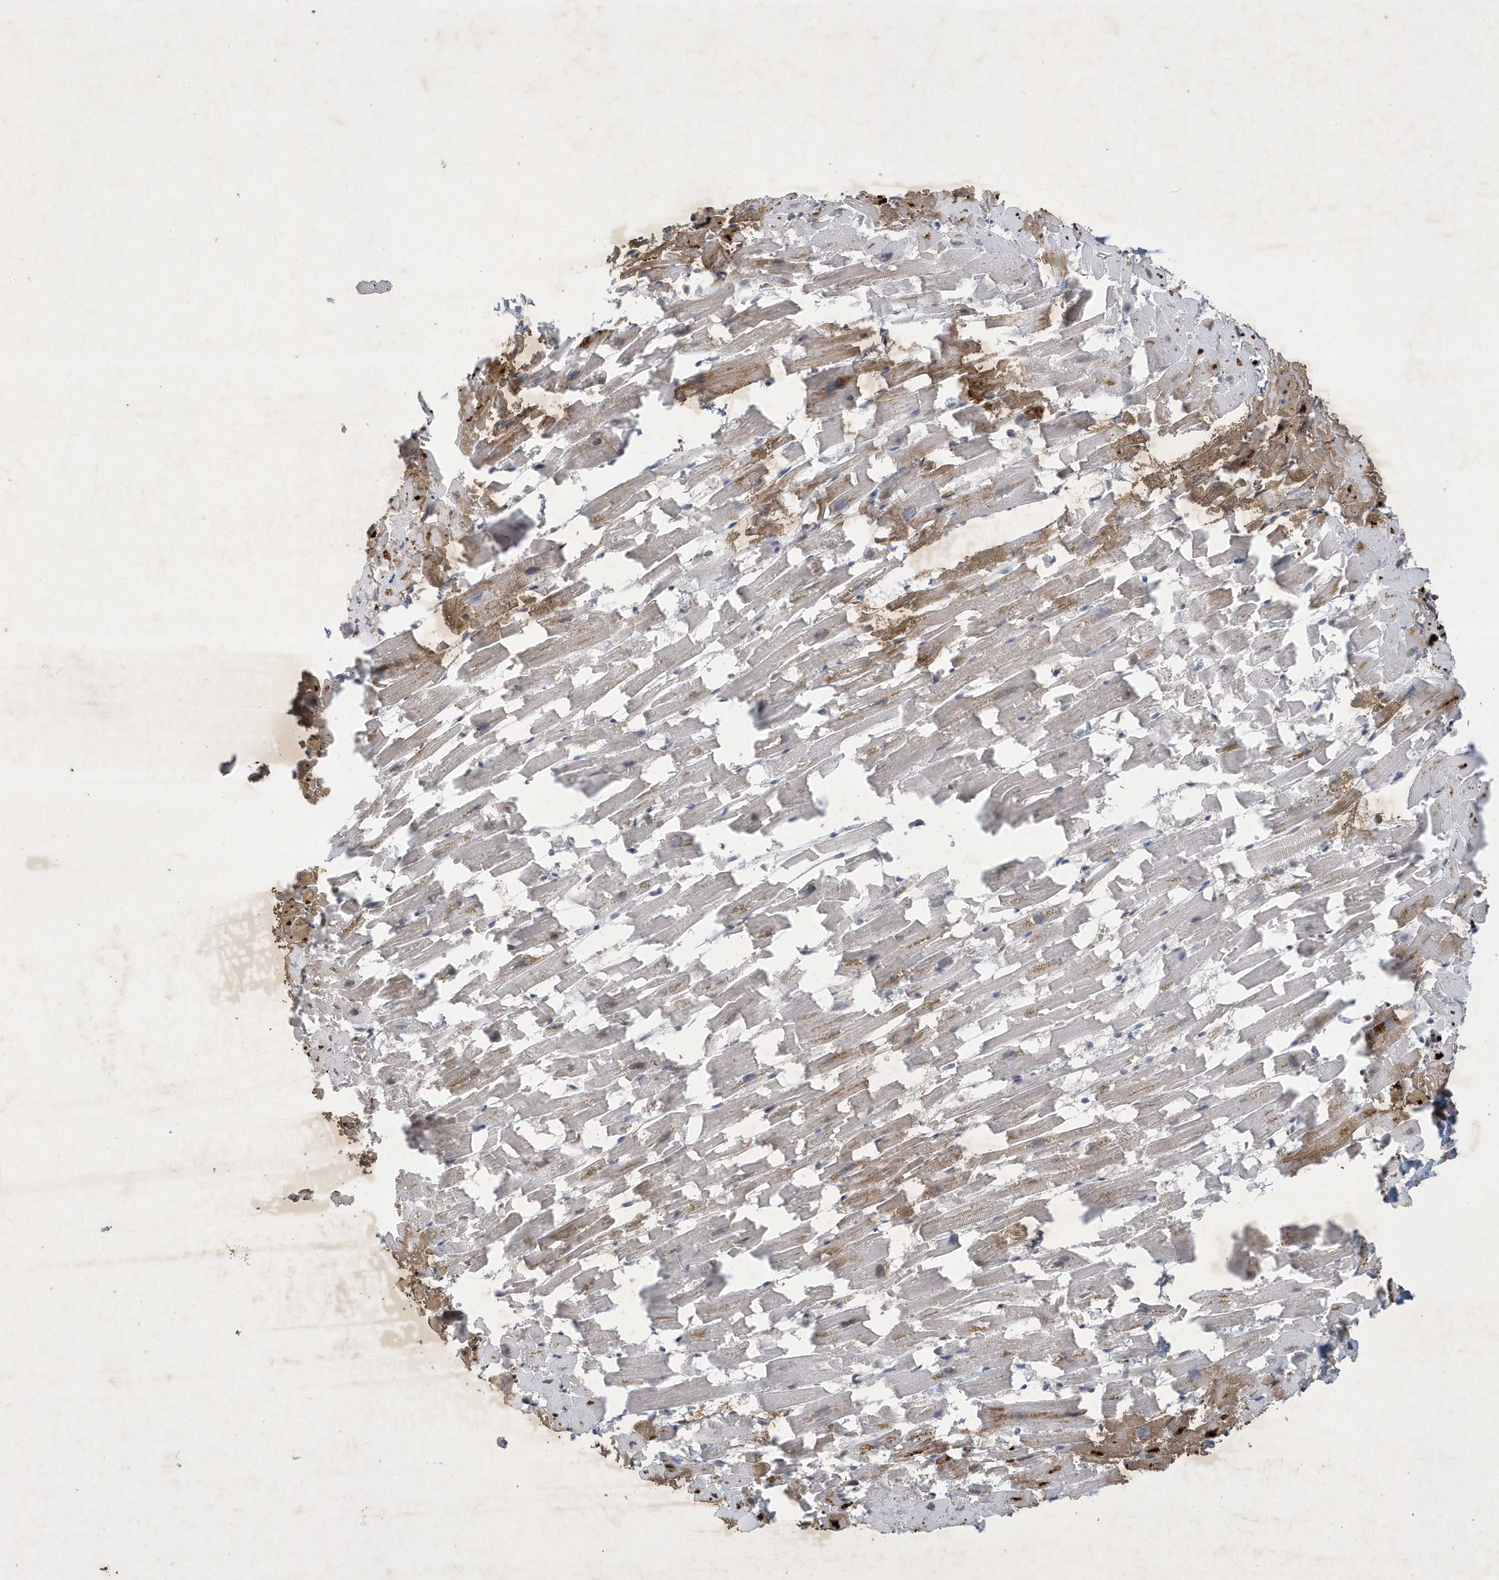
{"staining": {"intensity": "moderate", "quantity": "<25%", "location": "cytoplasmic/membranous,nuclear"}, "tissue": "heart muscle", "cell_type": "Cardiomyocytes", "image_type": "normal", "snomed": [{"axis": "morphology", "description": "Normal tissue, NOS"}, {"axis": "topography", "description": "Heart"}], "caption": "Immunohistochemical staining of unremarkable heart muscle displays moderate cytoplasmic/membranous,nuclear protein staining in about <25% of cardiomyocytes. The protein is stained brown, and the nuclei are stained in blue (DAB IHC with brightfield microscopy, high magnification).", "gene": "STX10", "patient": {"sex": "female", "age": 64}}